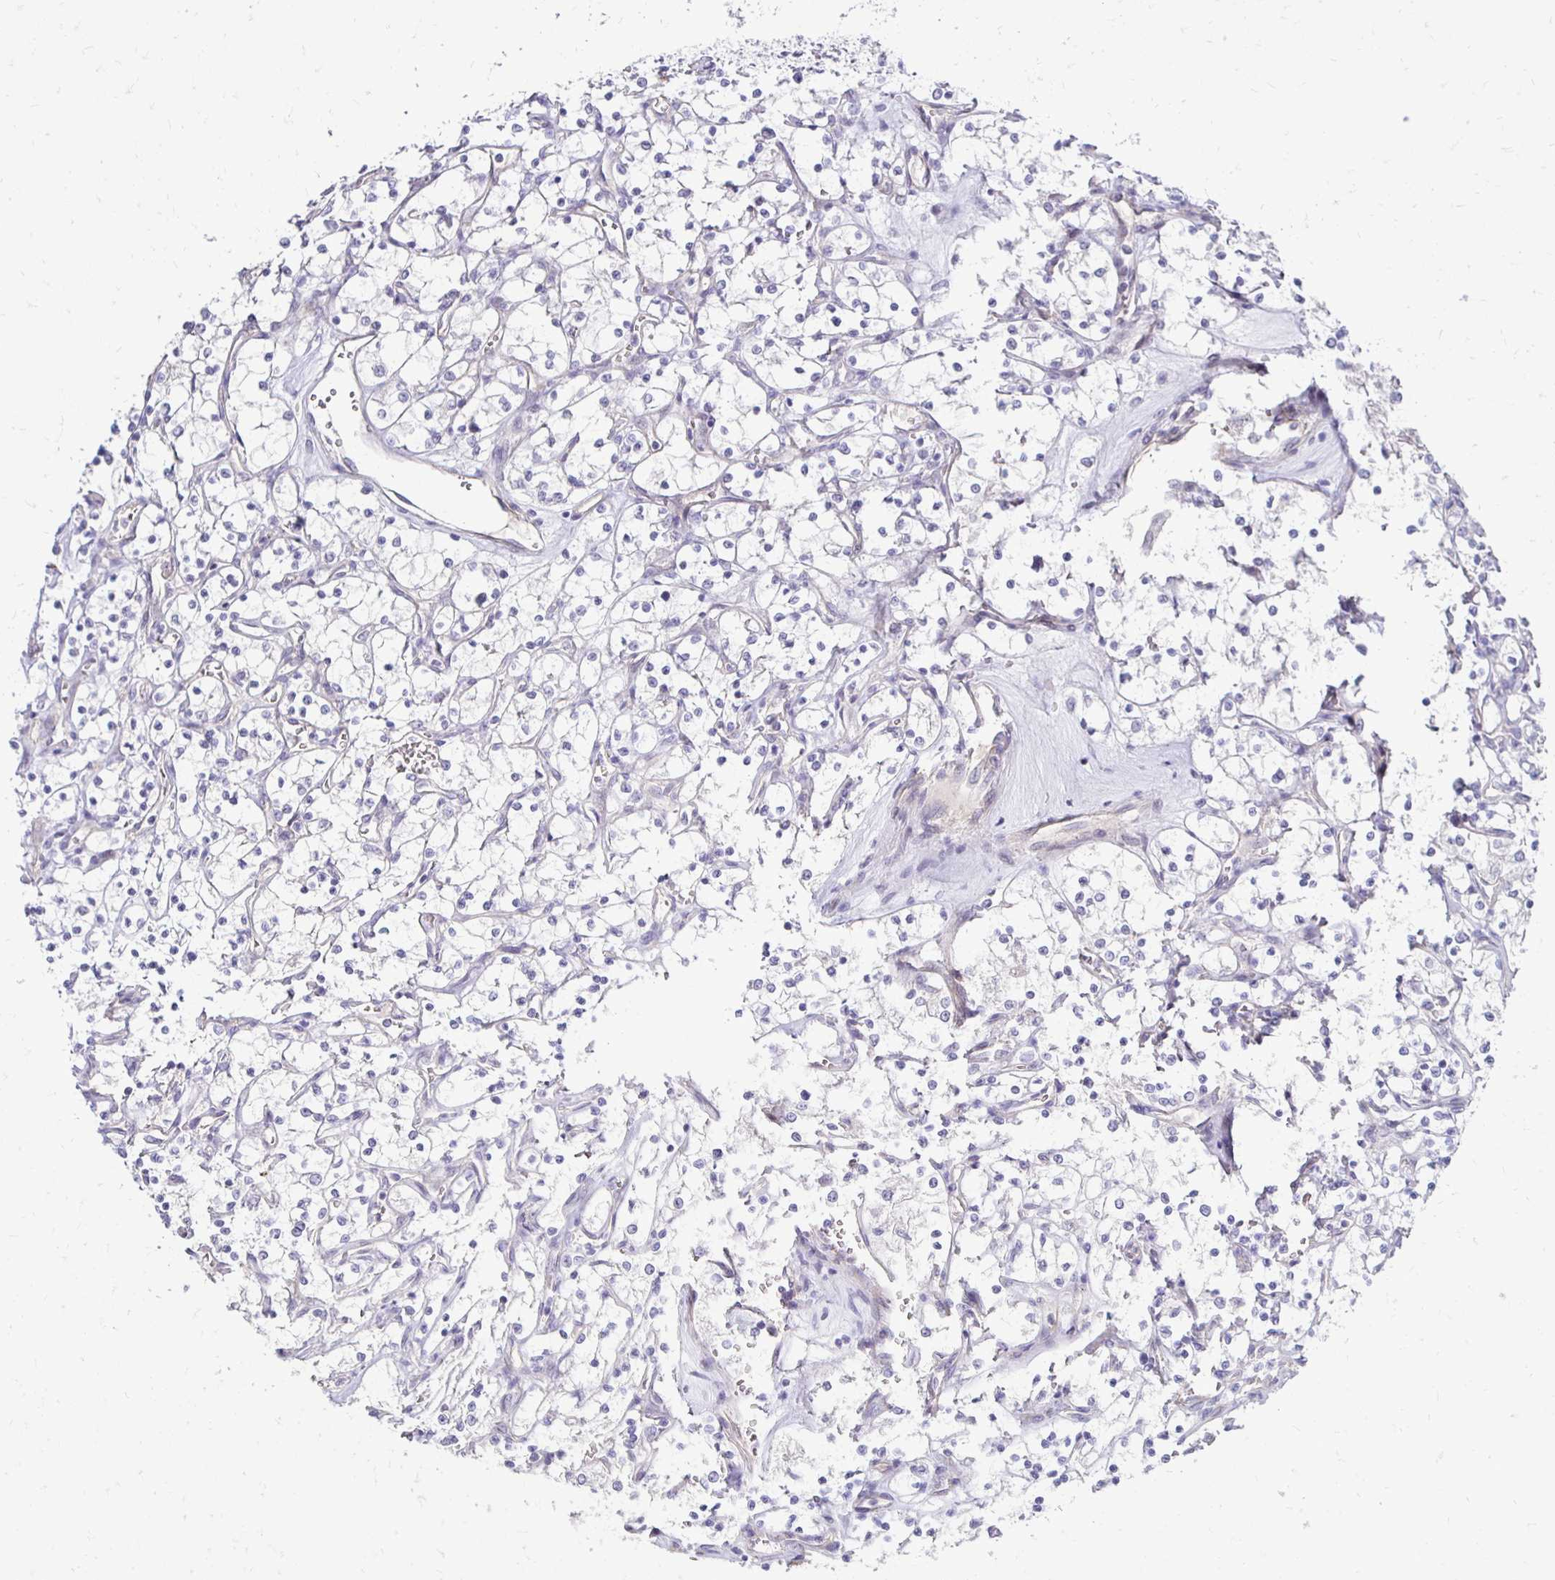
{"staining": {"intensity": "negative", "quantity": "none", "location": "none"}, "tissue": "renal cancer", "cell_type": "Tumor cells", "image_type": "cancer", "snomed": [{"axis": "morphology", "description": "Adenocarcinoma, NOS"}, {"axis": "topography", "description": "Kidney"}], "caption": "High power microscopy photomicrograph of an IHC micrograph of renal cancer (adenocarcinoma), revealing no significant staining in tumor cells.", "gene": "GAS2", "patient": {"sex": "female", "age": 69}}